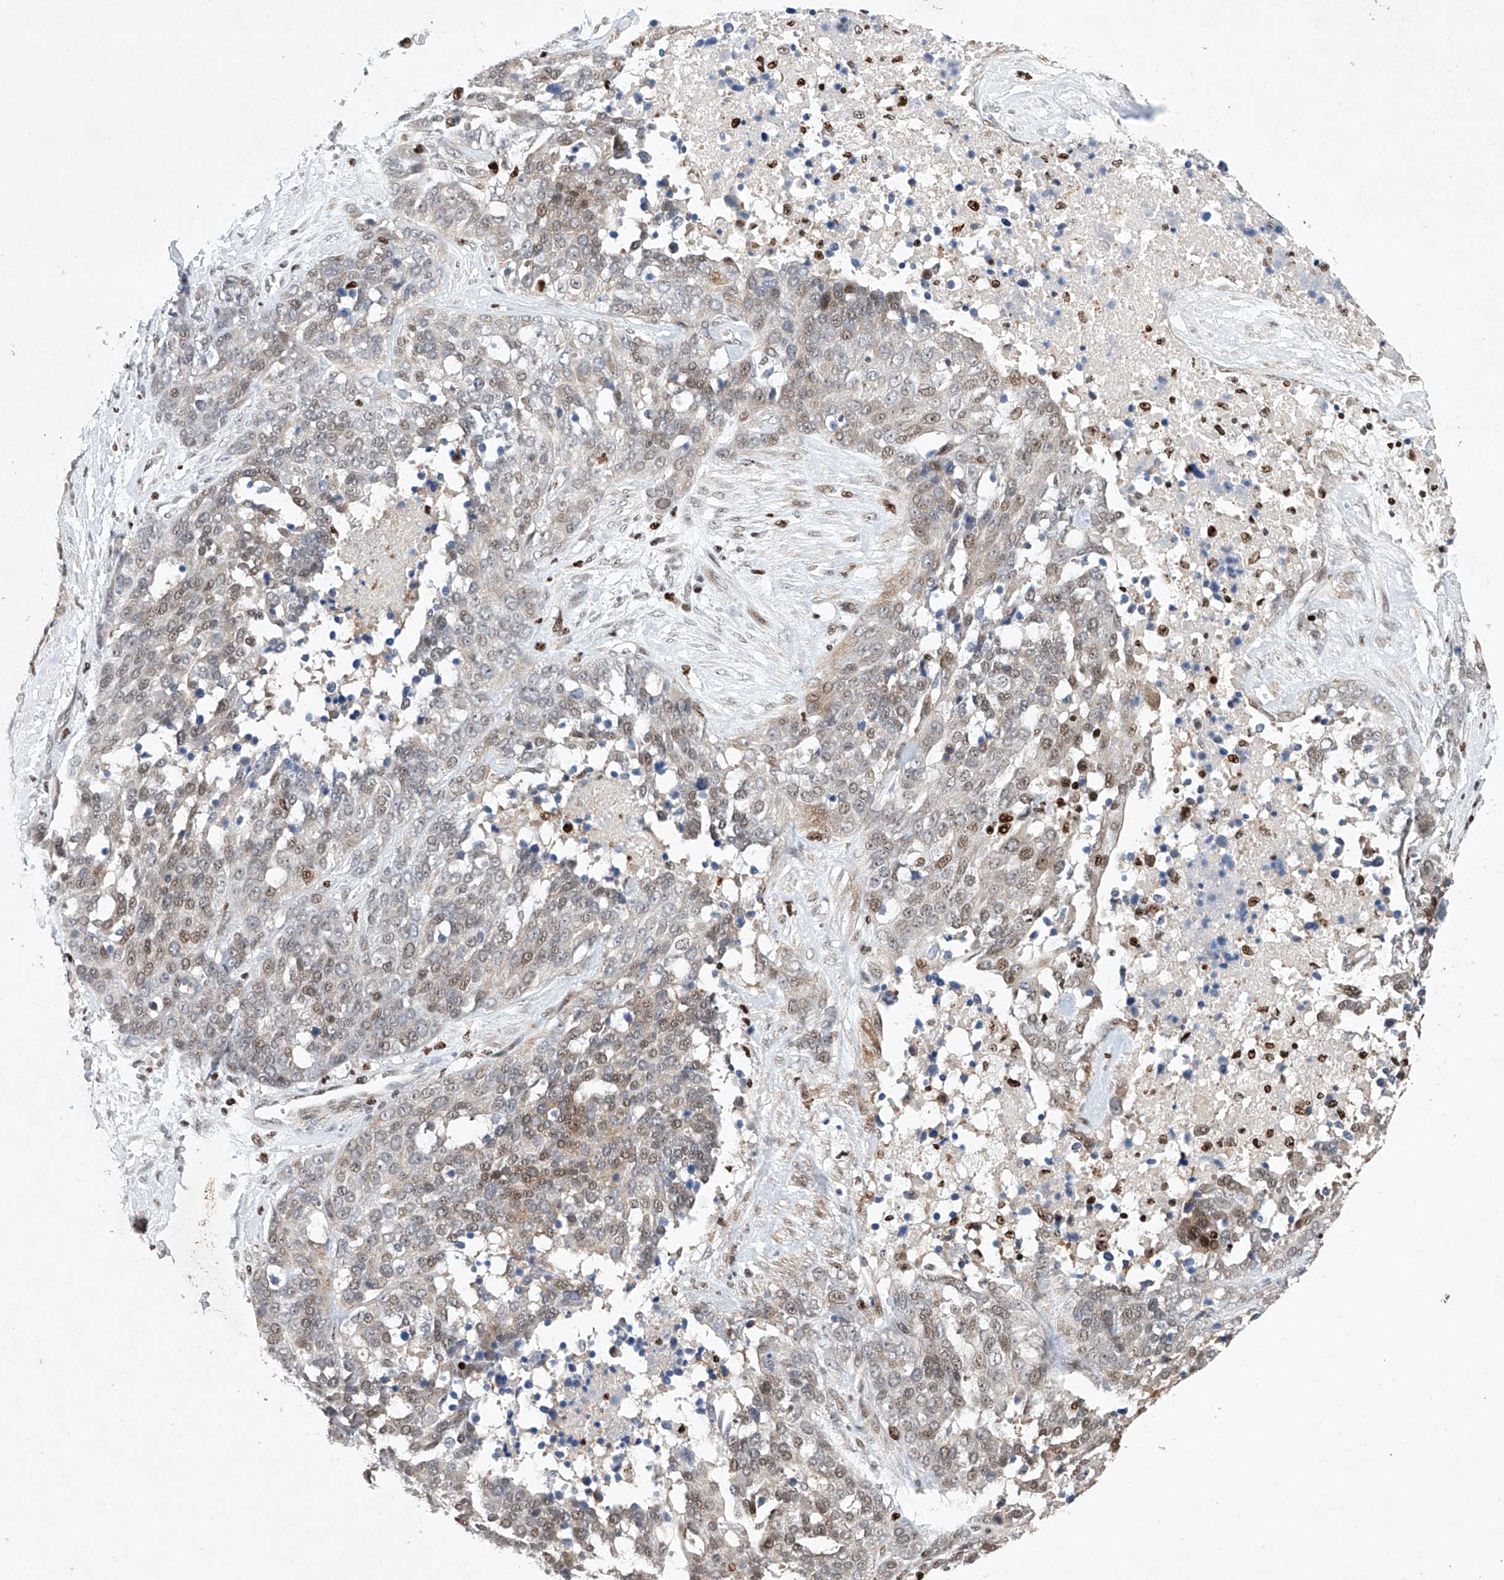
{"staining": {"intensity": "moderate", "quantity": "<25%", "location": "nuclear"}, "tissue": "ovarian cancer", "cell_type": "Tumor cells", "image_type": "cancer", "snomed": [{"axis": "morphology", "description": "Cystadenocarcinoma, serous, NOS"}, {"axis": "topography", "description": "Ovary"}], "caption": "Immunohistochemistry (IHC) (DAB) staining of serous cystadenocarcinoma (ovarian) shows moderate nuclear protein staining in about <25% of tumor cells. The protein of interest is shown in brown color, while the nuclei are stained blue.", "gene": "AFG1L", "patient": {"sex": "female", "age": 44}}